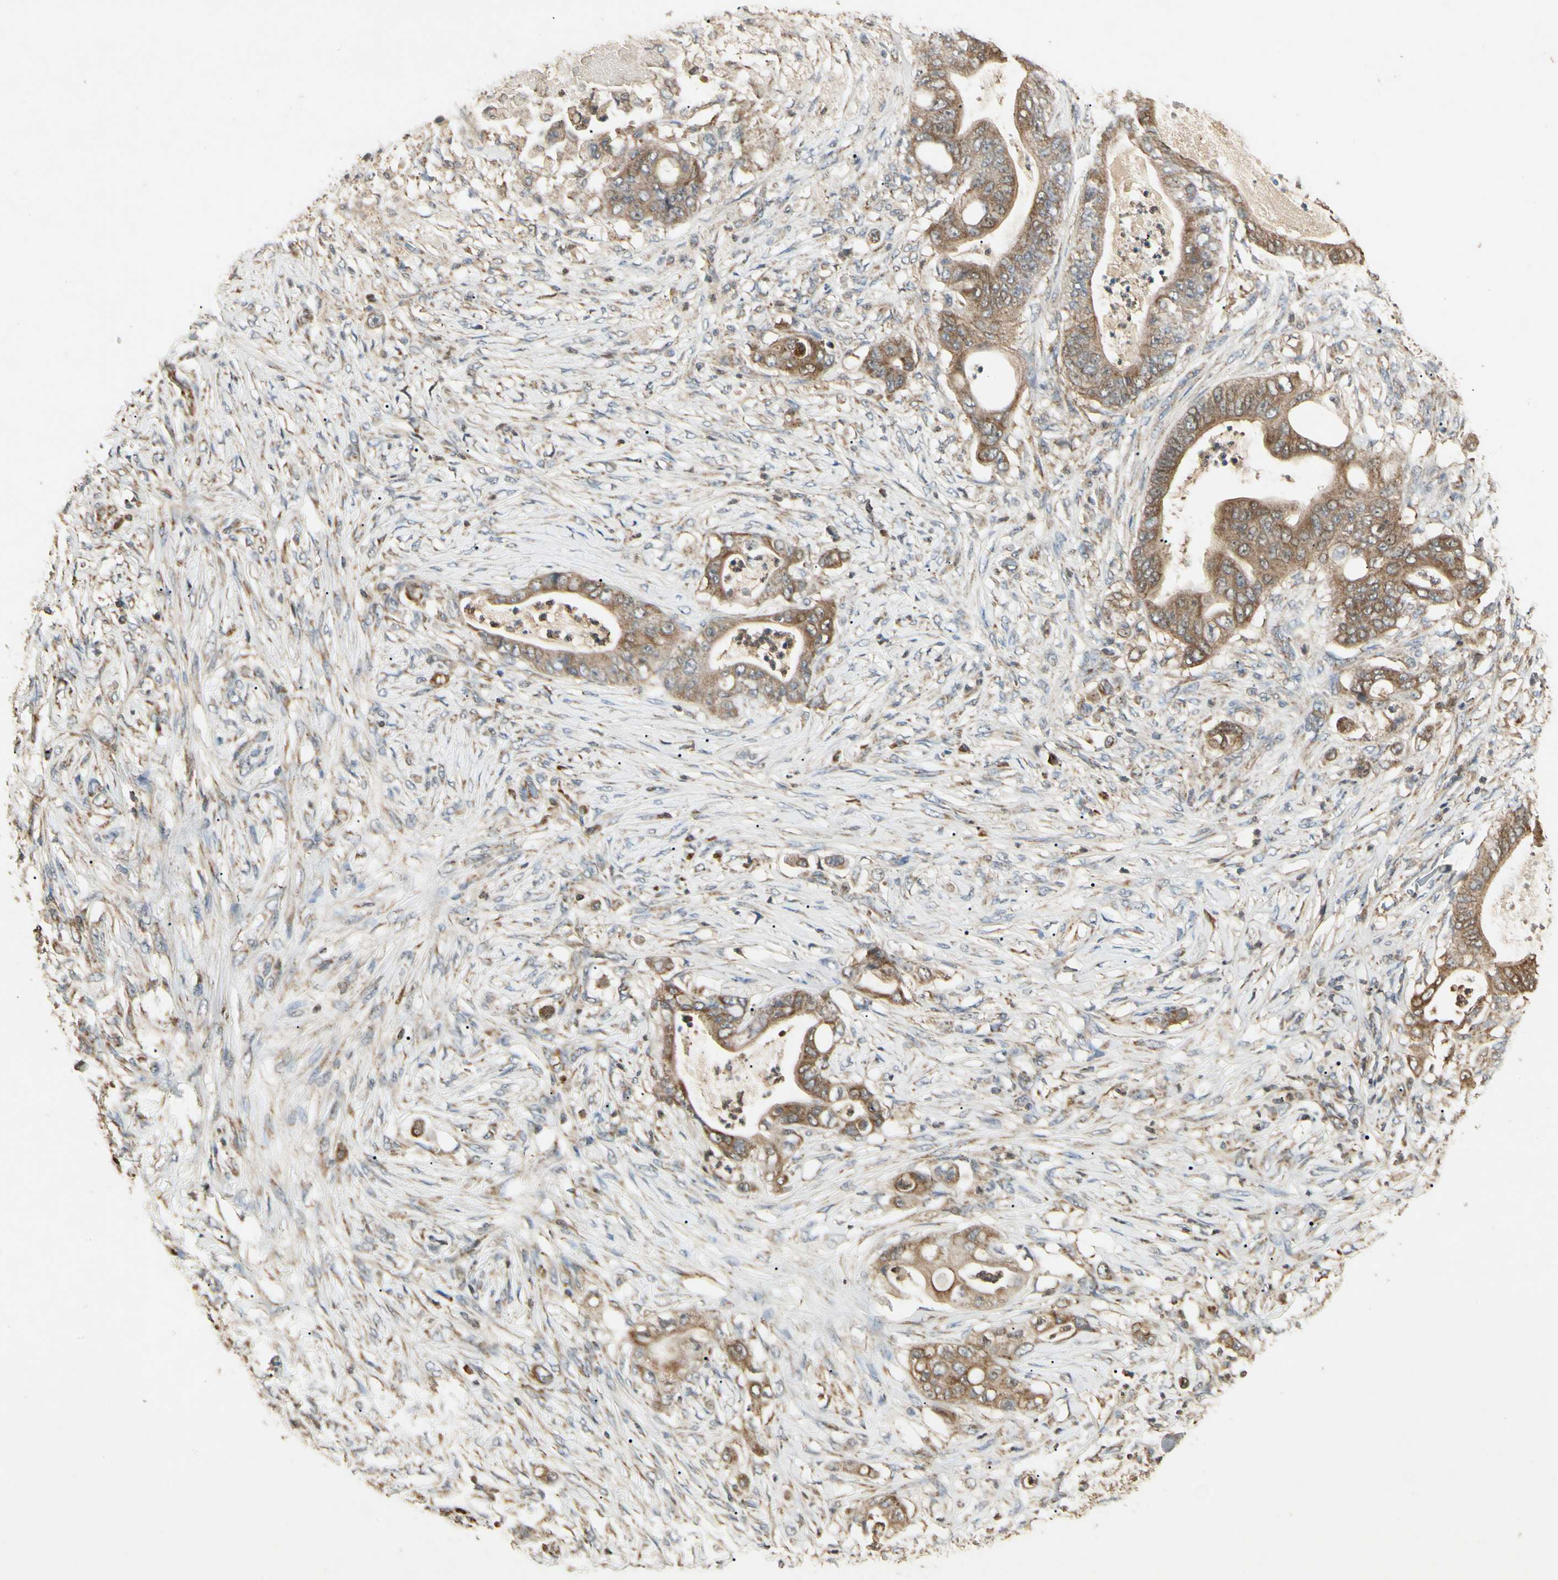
{"staining": {"intensity": "moderate", "quantity": ">75%", "location": "cytoplasmic/membranous"}, "tissue": "stomach cancer", "cell_type": "Tumor cells", "image_type": "cancer", "snomed": [{"axis": "morphology", "description": "Adenocarcinoma, NOS"}, {"axis": "topography", "description": "Stomach"}], "caption": "Brown immunohistochemical staining in human stomach cancer (adenocarcinoma) reveals moderate cytoplasmic/membranous expression in approximately >75% of tumor cells.", "gene": "PRDX5", "patient": {"sex": "female", "age": 73}}